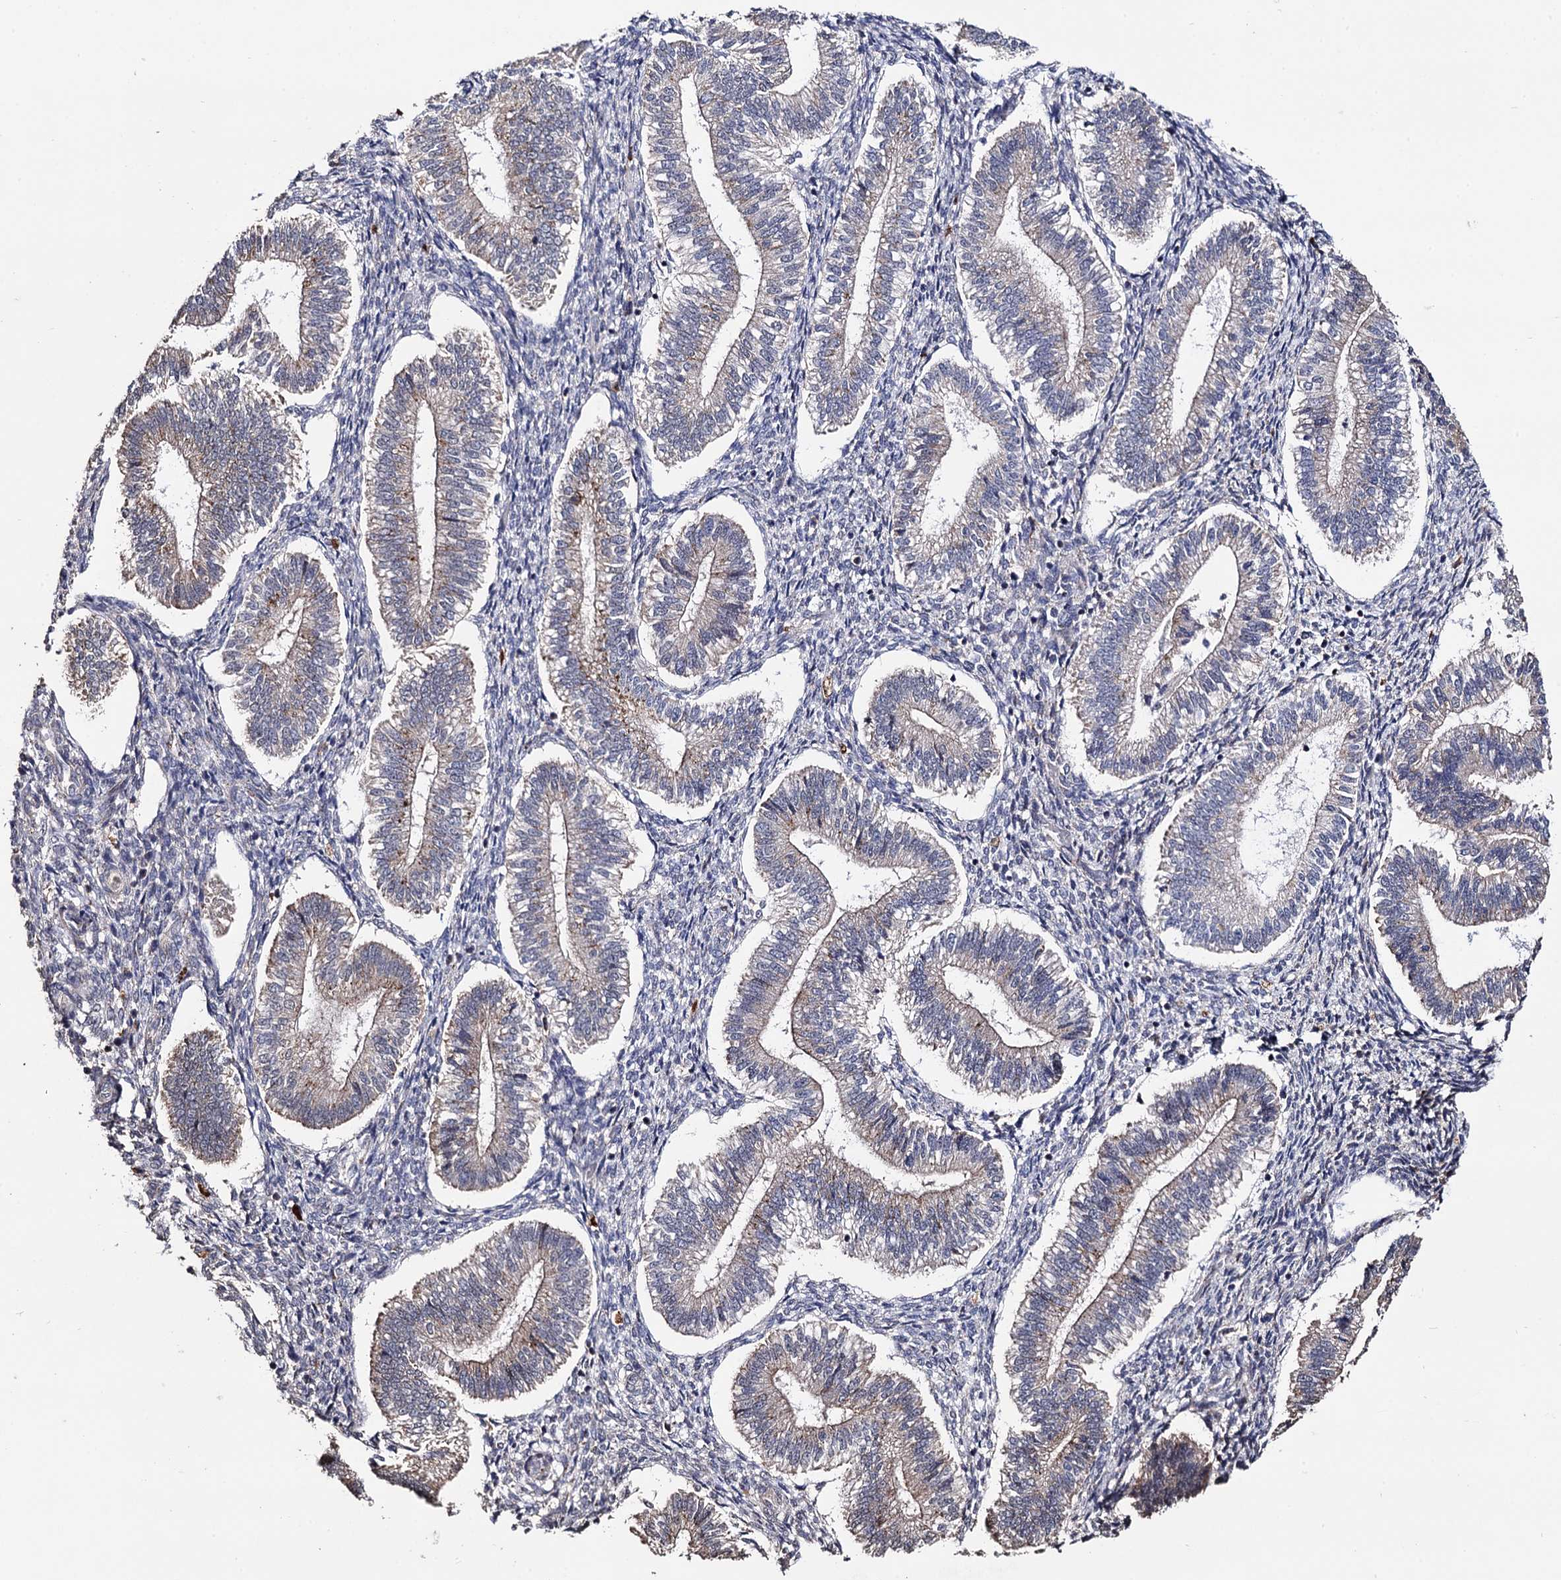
{"staining": {"intensity": "negative", "quantity": "none", "location": "none"}, "tissue": "endometrium", "cell_type": "Cells in endometrial stroma", "image_type": "normal", "snomed": [{"axis": "morphology", "description": "Normal tissue, NOS"}, {"axis": "topography", "description": "Endometrium"}], "caption": "Cells in endometrial stroma show no significant expression in unremarkable endometrium. The staining is performed using DAB (3,3'-diaminobenzidine) brown chromogen with nuclei counter-stained in using hematoxylin.", "gene": "MICAL2", "patient": {"sex": "female", "age": 25}}